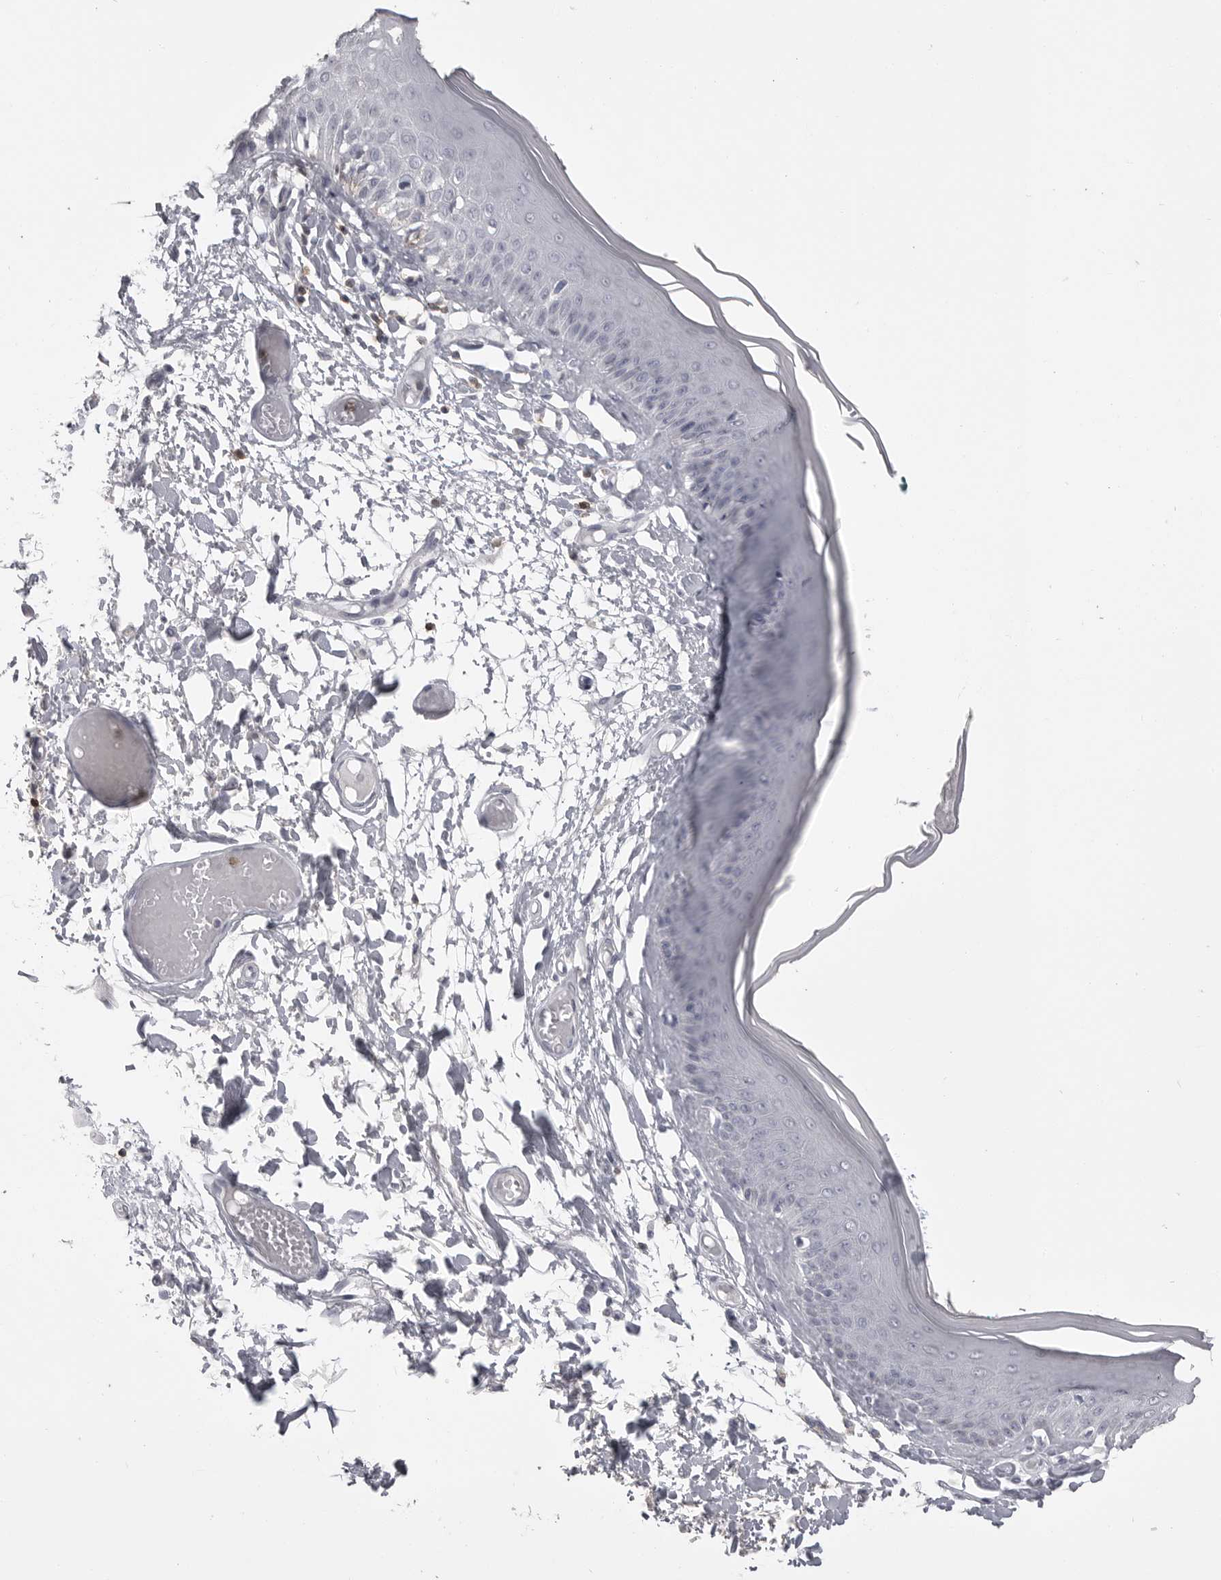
{"staining": {"intensity": "negative", "quantity": "none", "location": "none"}, "tissue": "skin", "cell_type": "Epidermal cells", "image_type": "normal", "snomed": [{"axis": "morphology", "description": "Normal tissue, NOS"}, {"axis": "topography", "description": "Vulva"}], "caption": "Epidermal cells show no significant staining in normal skin. The staining is performed using DAB (3,3'-diaminobenzidine) brown chromogen with nuclei counter-stained in using hematoxylin.", "gene": "ITGAL", "patient": {"sex": "female", "age": 73}}